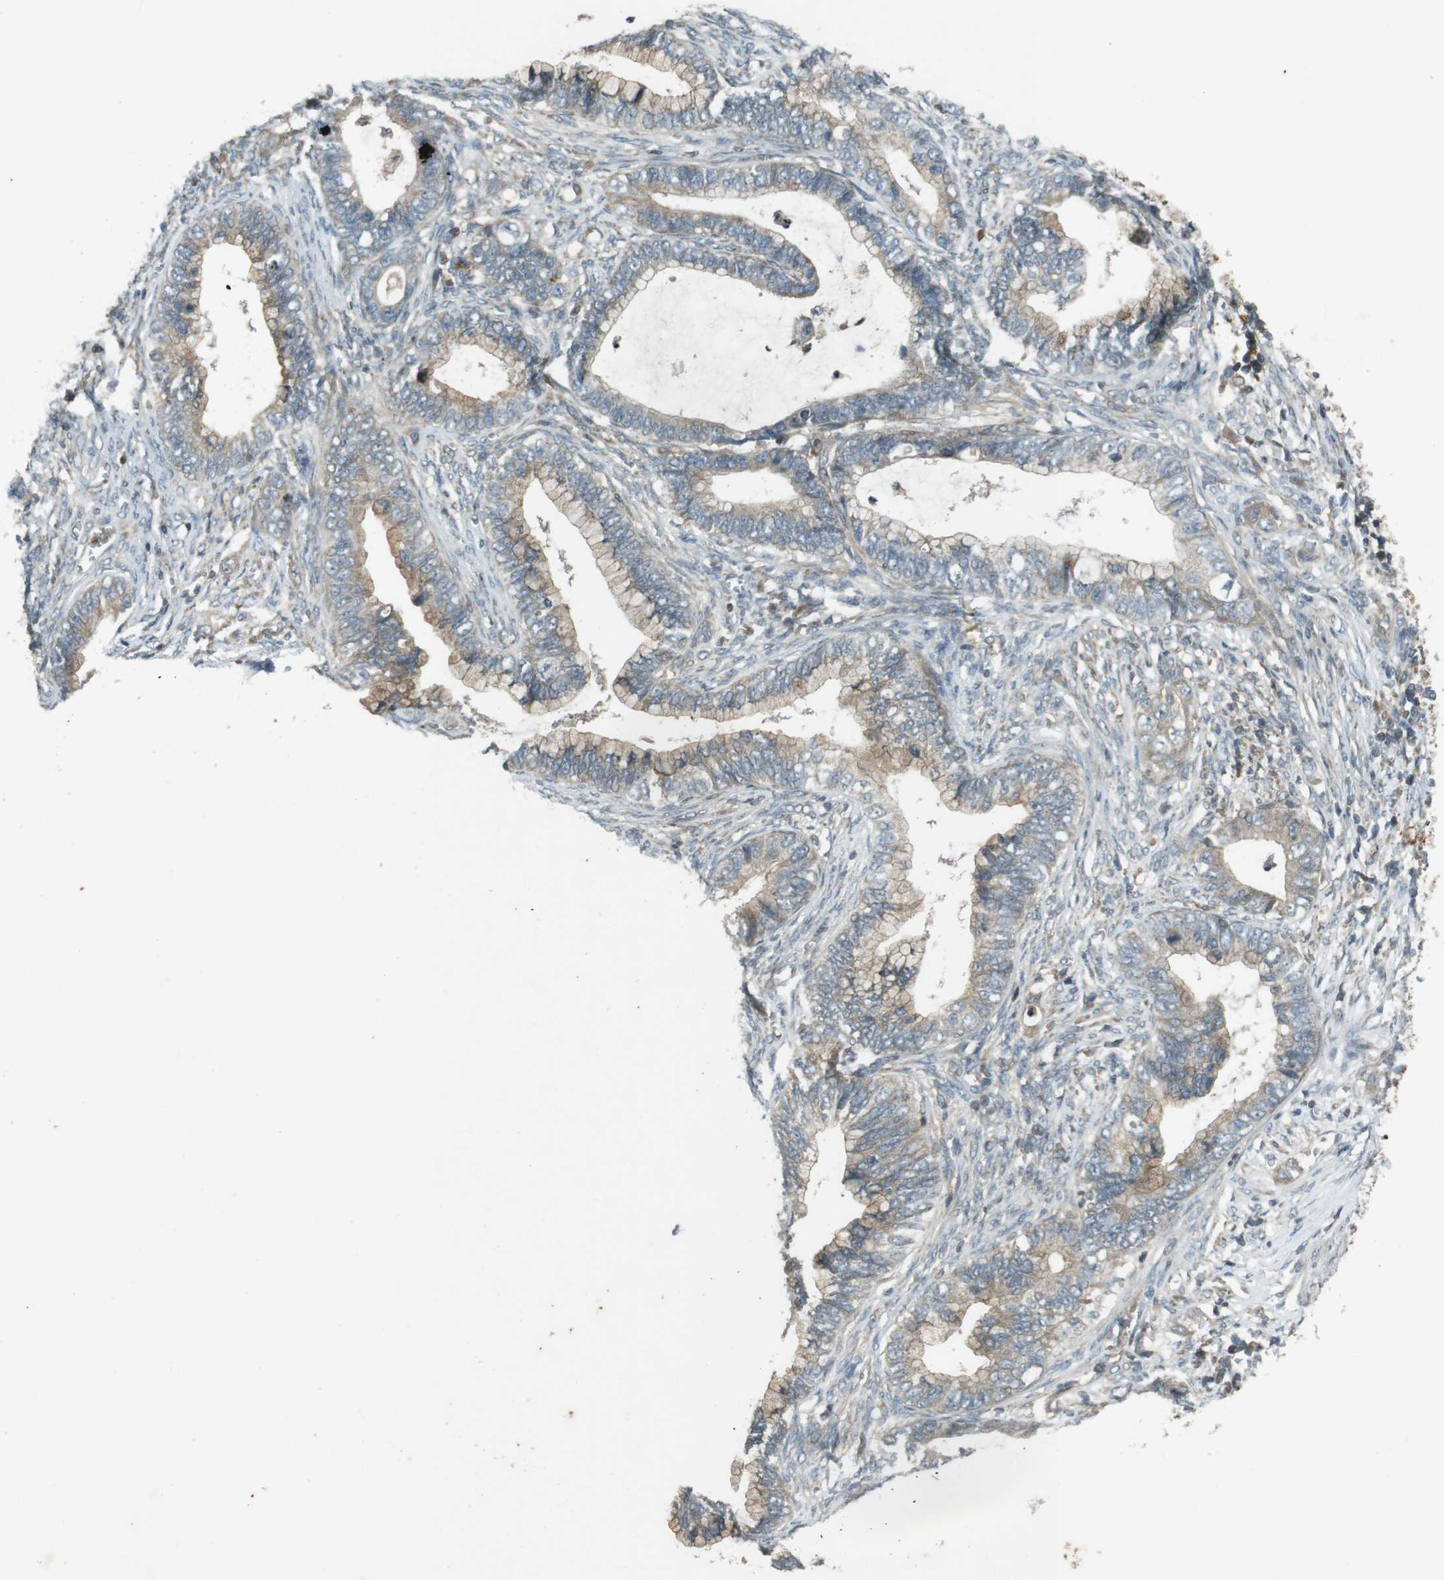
{"staining": {"intensity": "weak", "quantity": ">75%", "location": "cytoplasmic/membranous"}, "tissue": "cervical cancer", "cell_type": "Tumor cells", "image_type": "cancer", "snomed": [{"axis": "morphology", "description": "Adenocarcinoma, NOS"}, {"axis": "topography", "description": "Cervix"}], "caption": "Tumor cells demonstrate low levels of weak cytoplasmic/membranous positivity in approximately >75% of cells in human cervical adenocarcinoma.", "gene": "ZYX", "patient": {"sex": "female", "age": 44}}